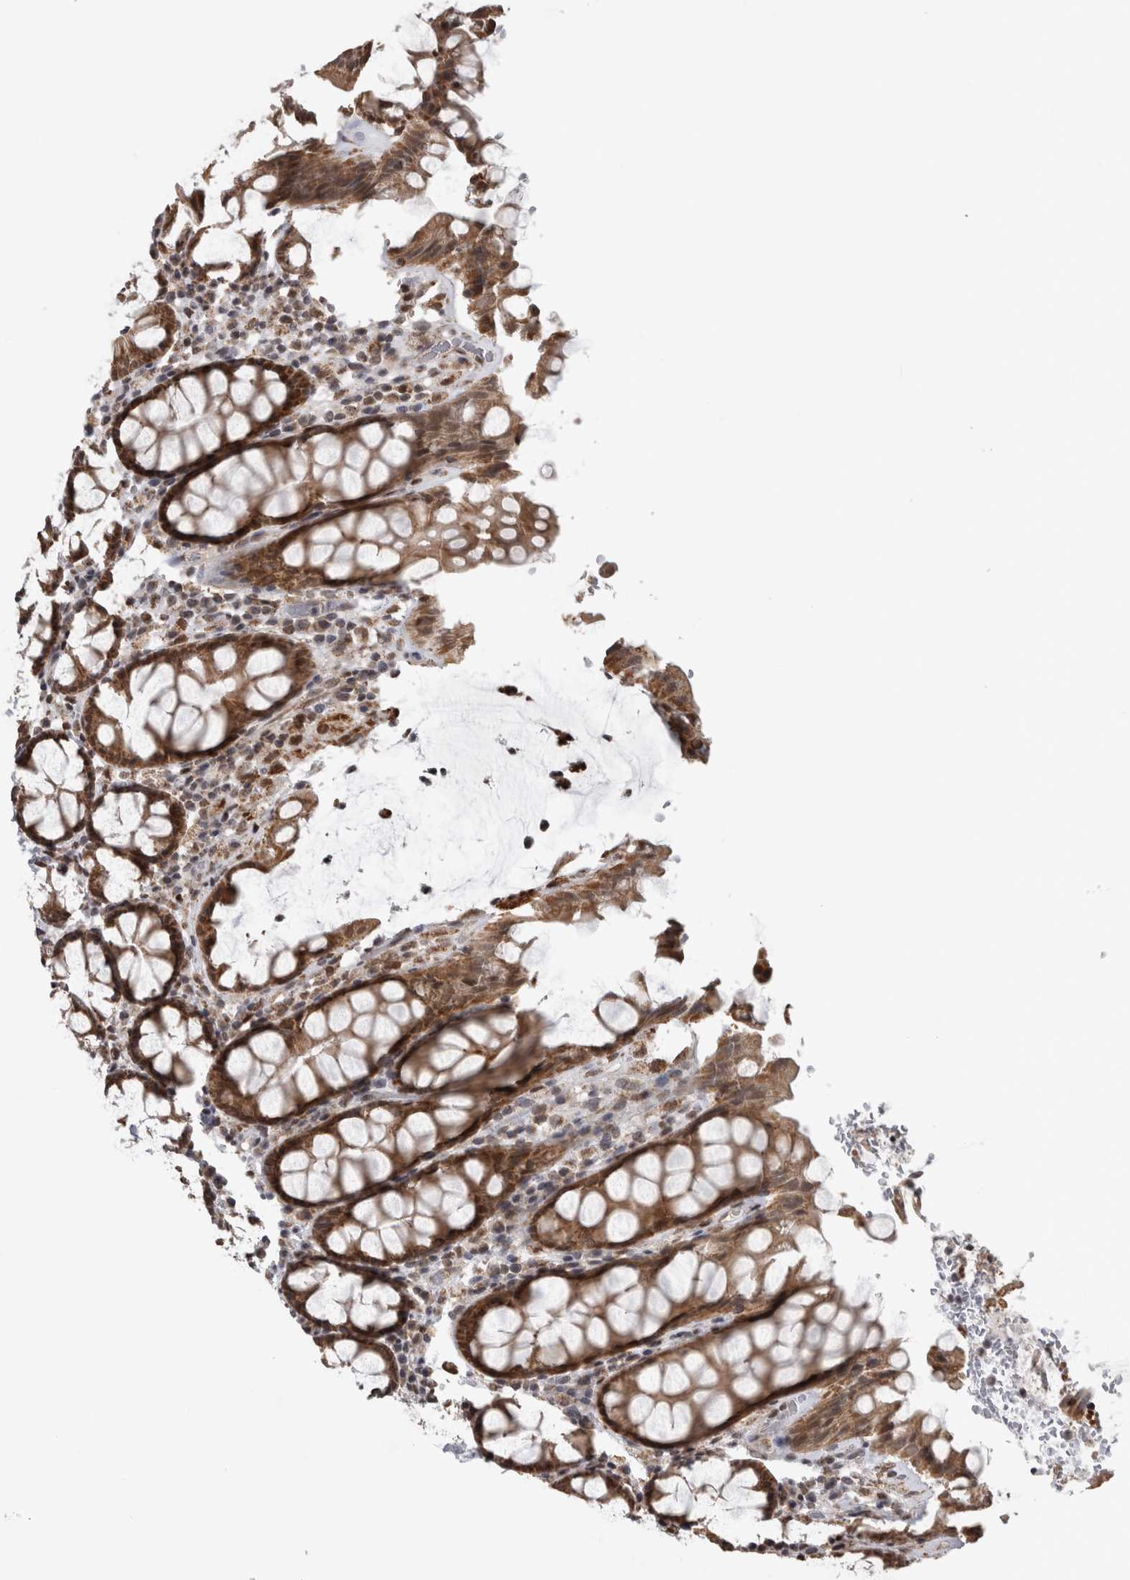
{"staining": {"intensity": "strong", "quantity": ">75%", "location": "cytoplasmic/membranous"}, "tissue": "rectum", "cell_type": "Glandular cells", "image_type": "normal", "snomed": [{"axis": "morphology", "description": "Normal tissue, NOS"}, {"axis": "topography", "description": "Rectum"}], "caption": "Immunohistochemical staining of unremarkable rectum shows high levels of strong cytoplasmic/membranous expression in about >75% of glandular cells. (DAB IHC, brown staining for protein, blue staining for nuclei).", "gene": "OR2K2", "patient": {"sex": "male", "age": 64}}